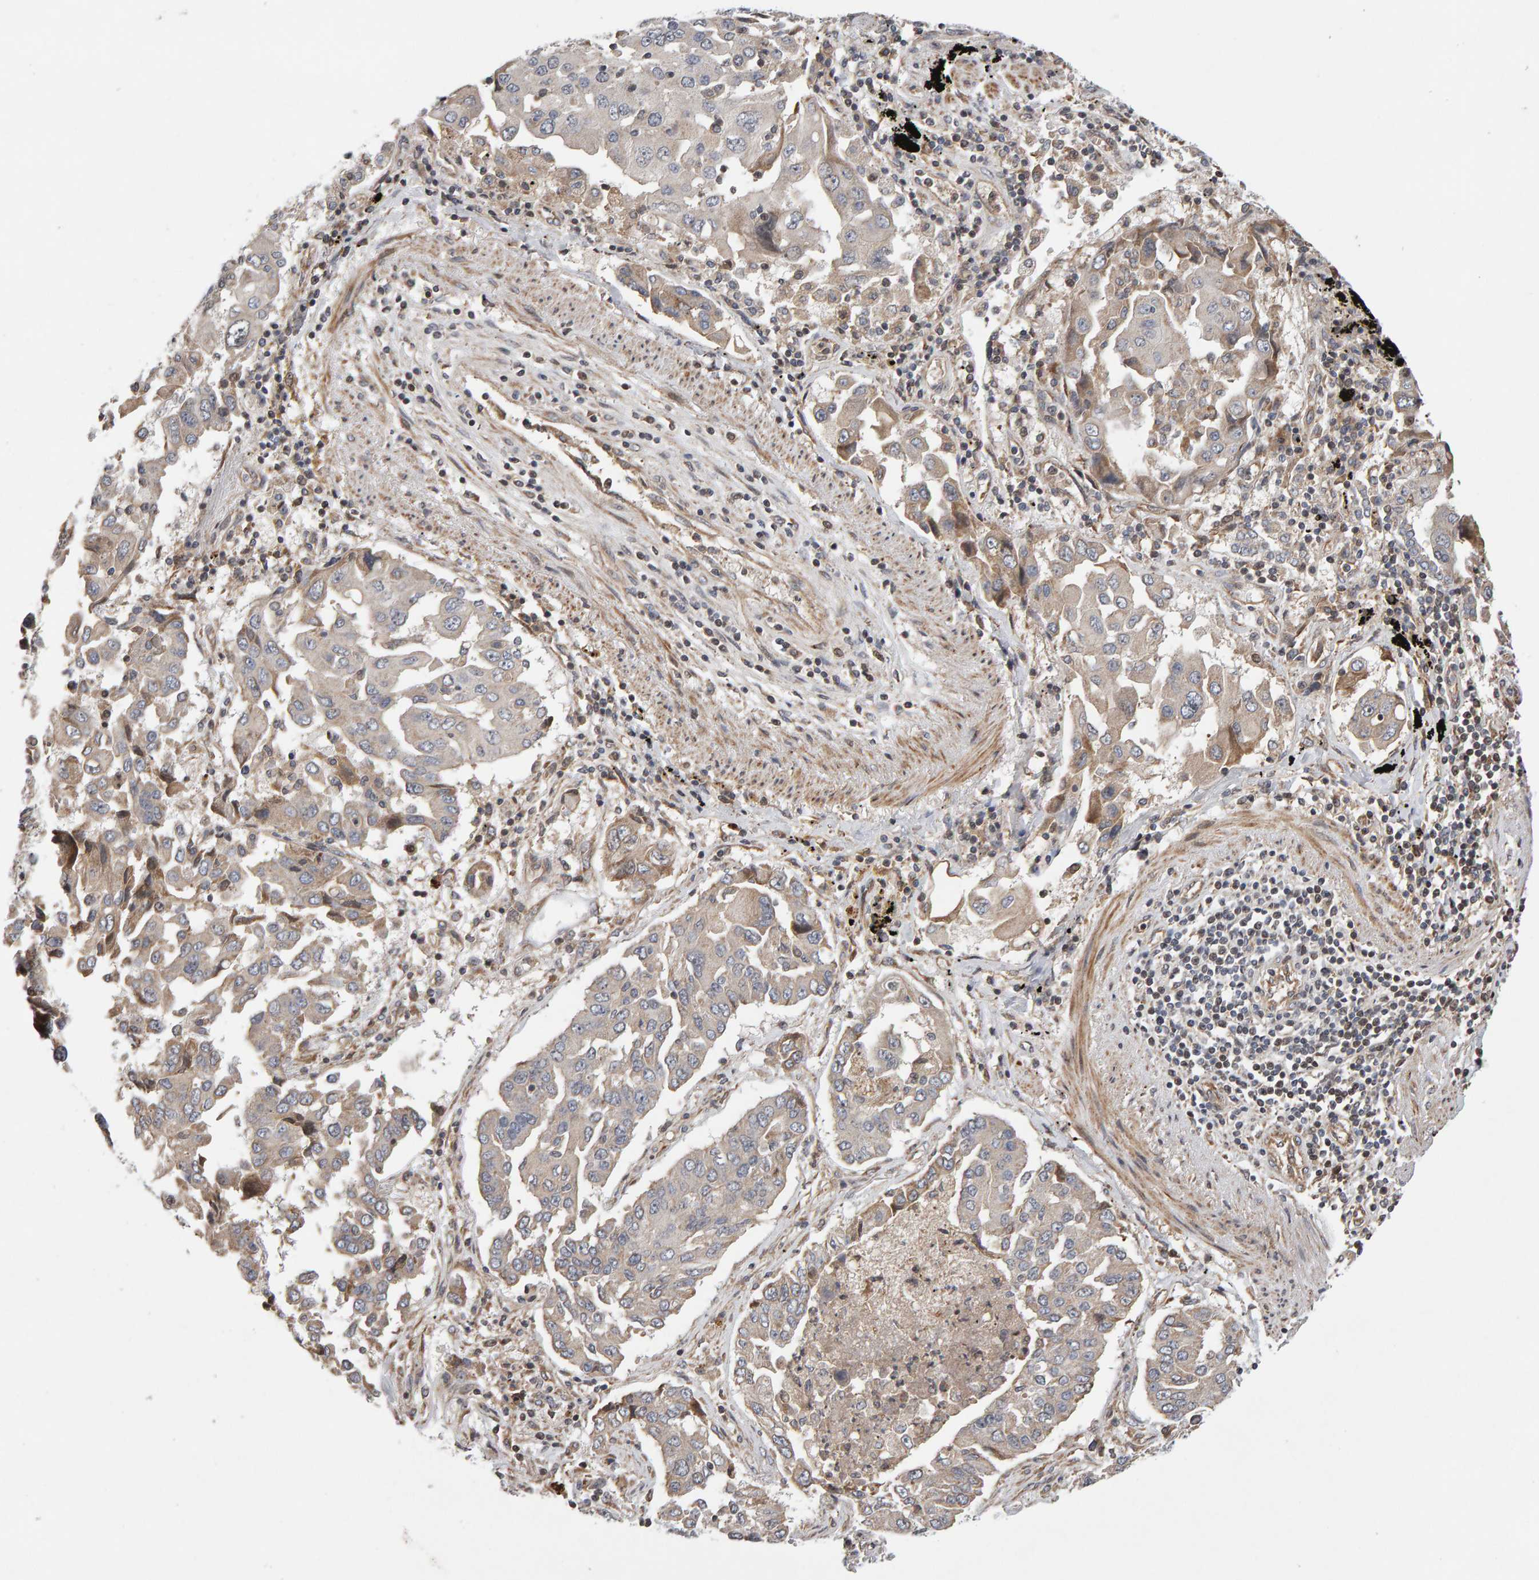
{"staining": {"intensity": "weak", "quantity": "25%-75%", "location": "cytoplasmic/membranous"}, "tissue": "lung cancer", "cell_type": "Tumor cells", "image_type": "cancer", "snomed": [{"axis": "morphology", "description": "Adenocarcinoma, NOS"}, {"axis": "topography", "description": "Lung"}], "caption": "Protein staining reveals weak cytoplasmic/membranous expression in approximately 25%-75% of tumor cells in adenocarcinoma (lung). Using DAB (brown) and hematoxylin (blue) stains, captured at high magnification using brightfield microscopy.", "gene": "LZTS1", "patient": {"sex": "female", "age": 65}}